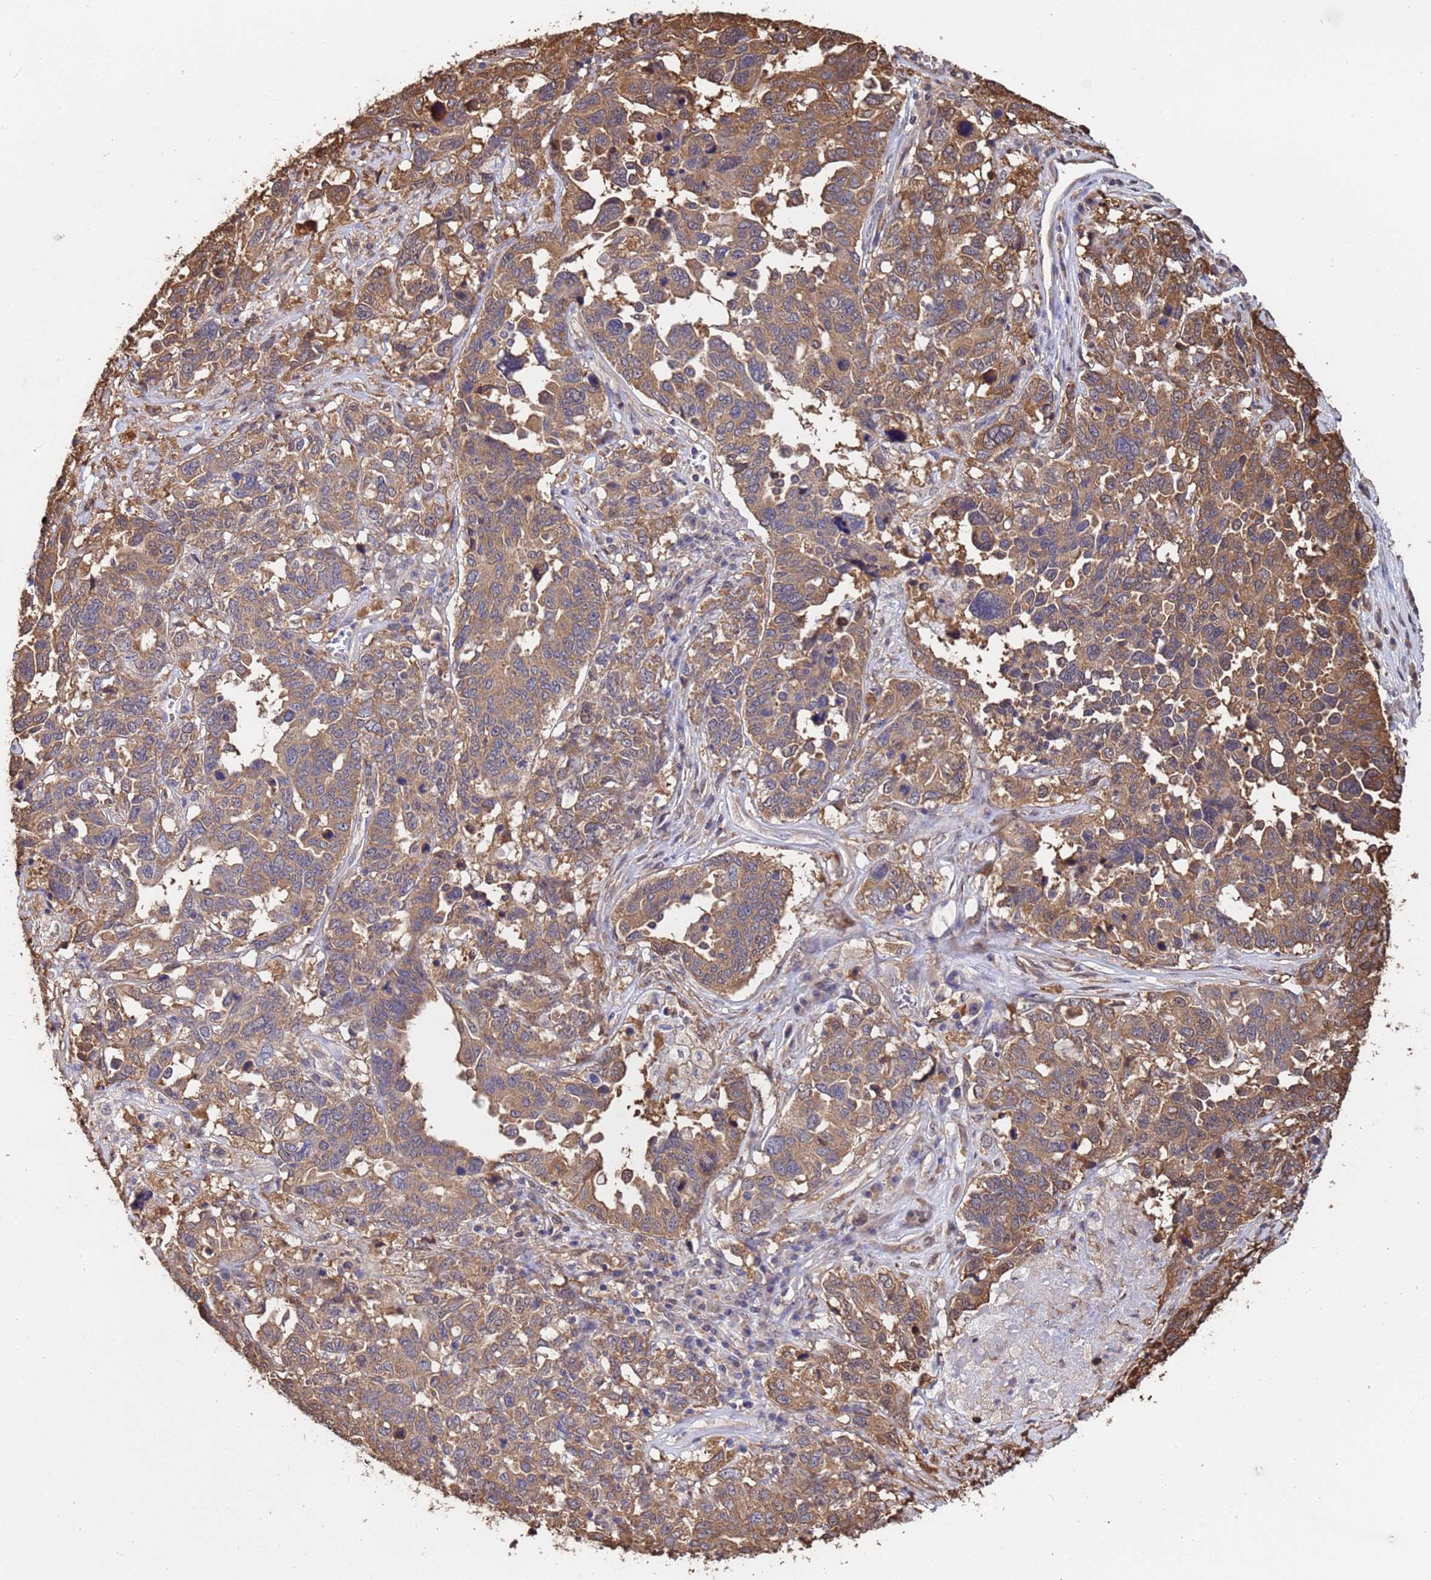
{"staining": {"intensity": "moderate", "quantity": ">75%", "location": "cytoplasmic/membranous"}, "tissue": "ovarian cancer", "cell_type": "Tumor cells", "image_type": "cancer", "snomed": [{"axis": "morphology", "description": "Carcinoma, endometroid"}, {"axis": "topography", "description": "Ovary"}], "caption": "The histopathology image shows a brown stain indicating the presence of a protein in the cytoplasmic/membranous of tumor cells in ovarian cancer (endometroid carcinoma). (Stains: DAB (3,3'-diaminobenzidine) in brown, nuclei in blue, Microscopy: brightfield microscopy at high magnification).", "gene": "FAM25A", "patient": {"sex": "female", "age": 62}}